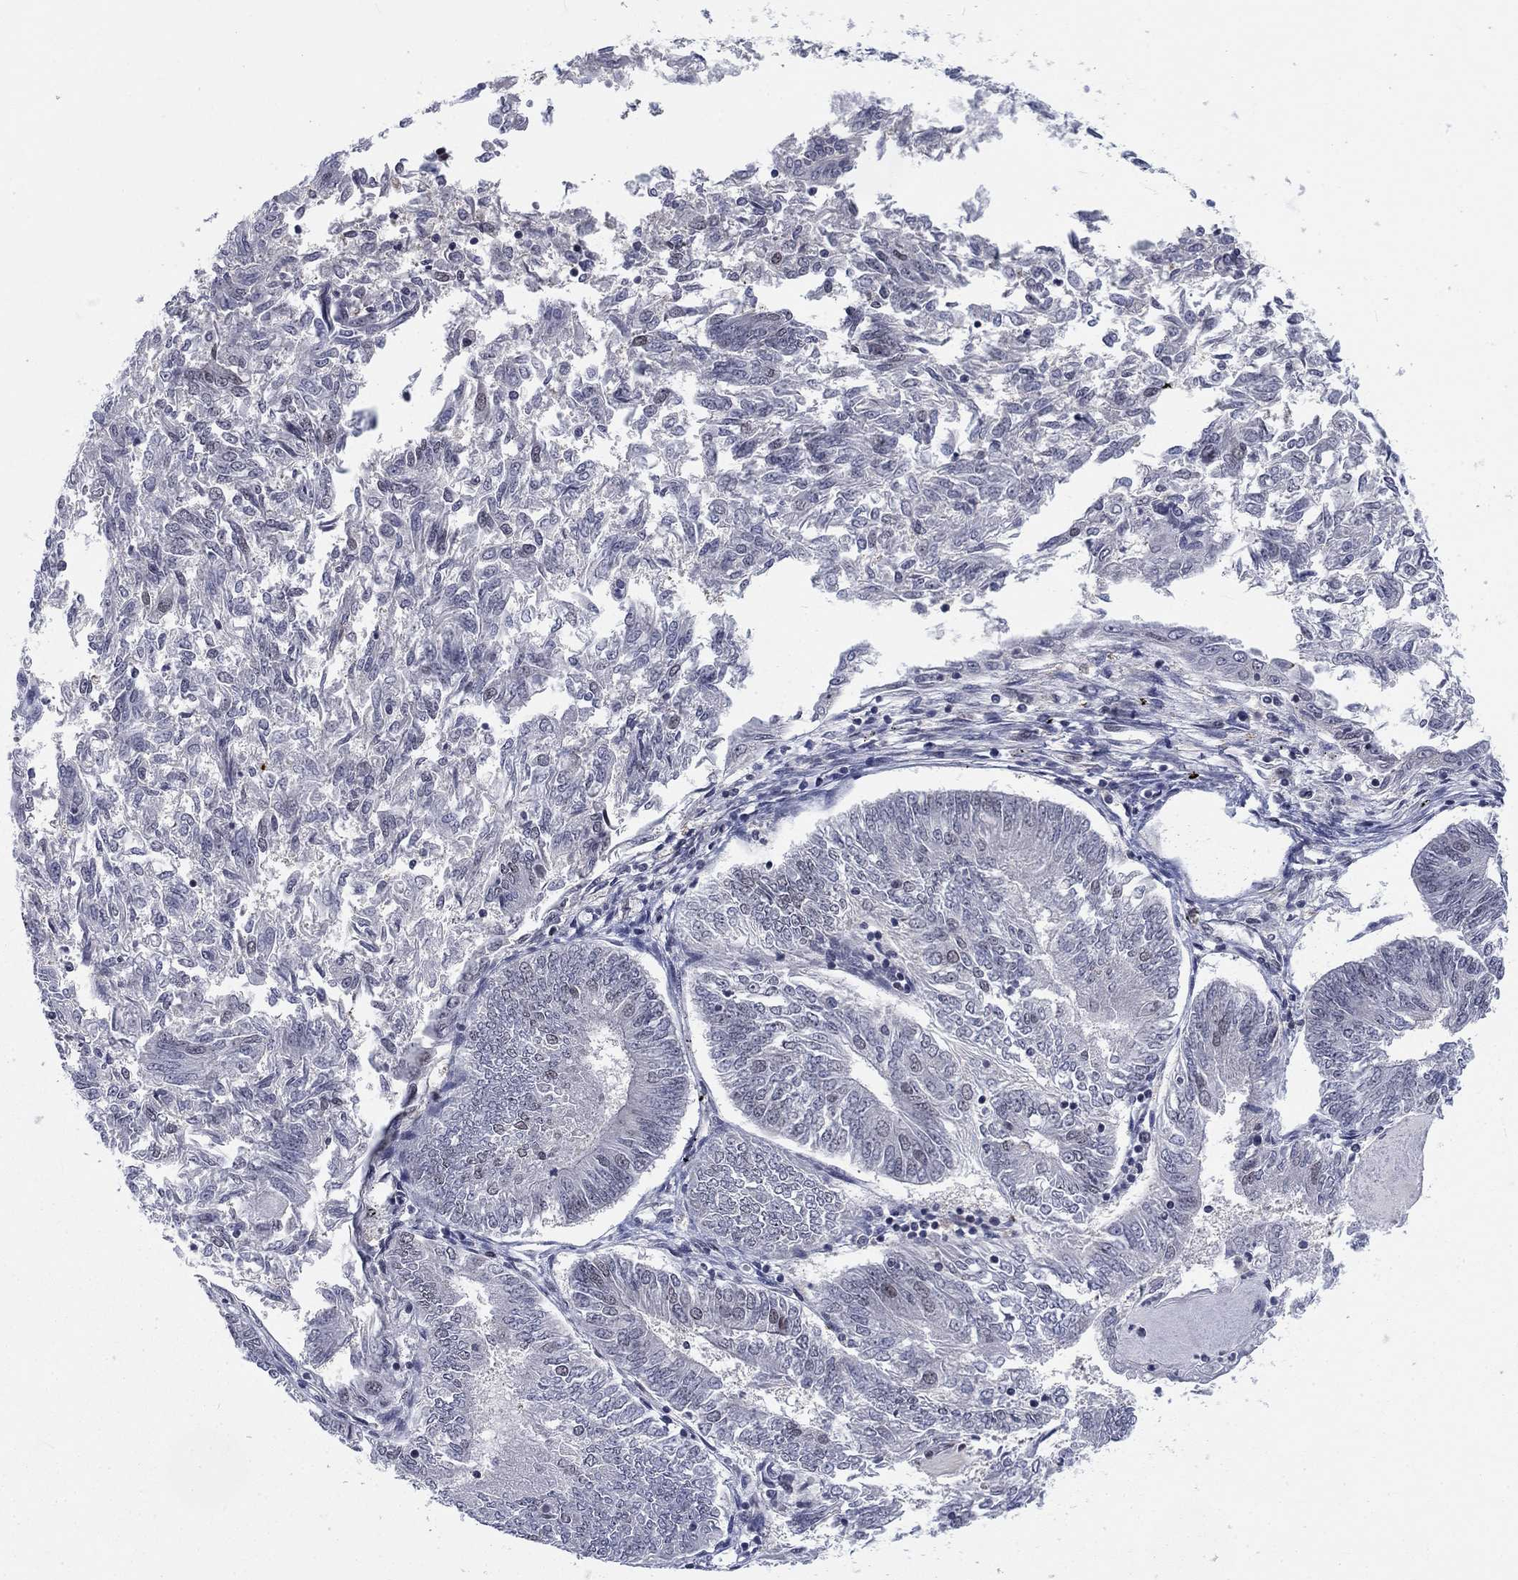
{"staining": {"intensity": "negative", "quantity": "none", "location": "none"}, "tissue": "endometrial cancer", "cell_type": "Tumor cells", "image_type": "cancer", "snomed": [{"axis": "morphology", "description": "Adenocarcinoma, NOS"}, {"axis": "topography", "description": "Endometrium"}], "caption": "The IHC histopathology image has no significant staining in tumor cells of adenocarcinoma (endometrial) tissue.", "gene": "FYTTD1", "patient": {"sex": "female", "age": 58}}